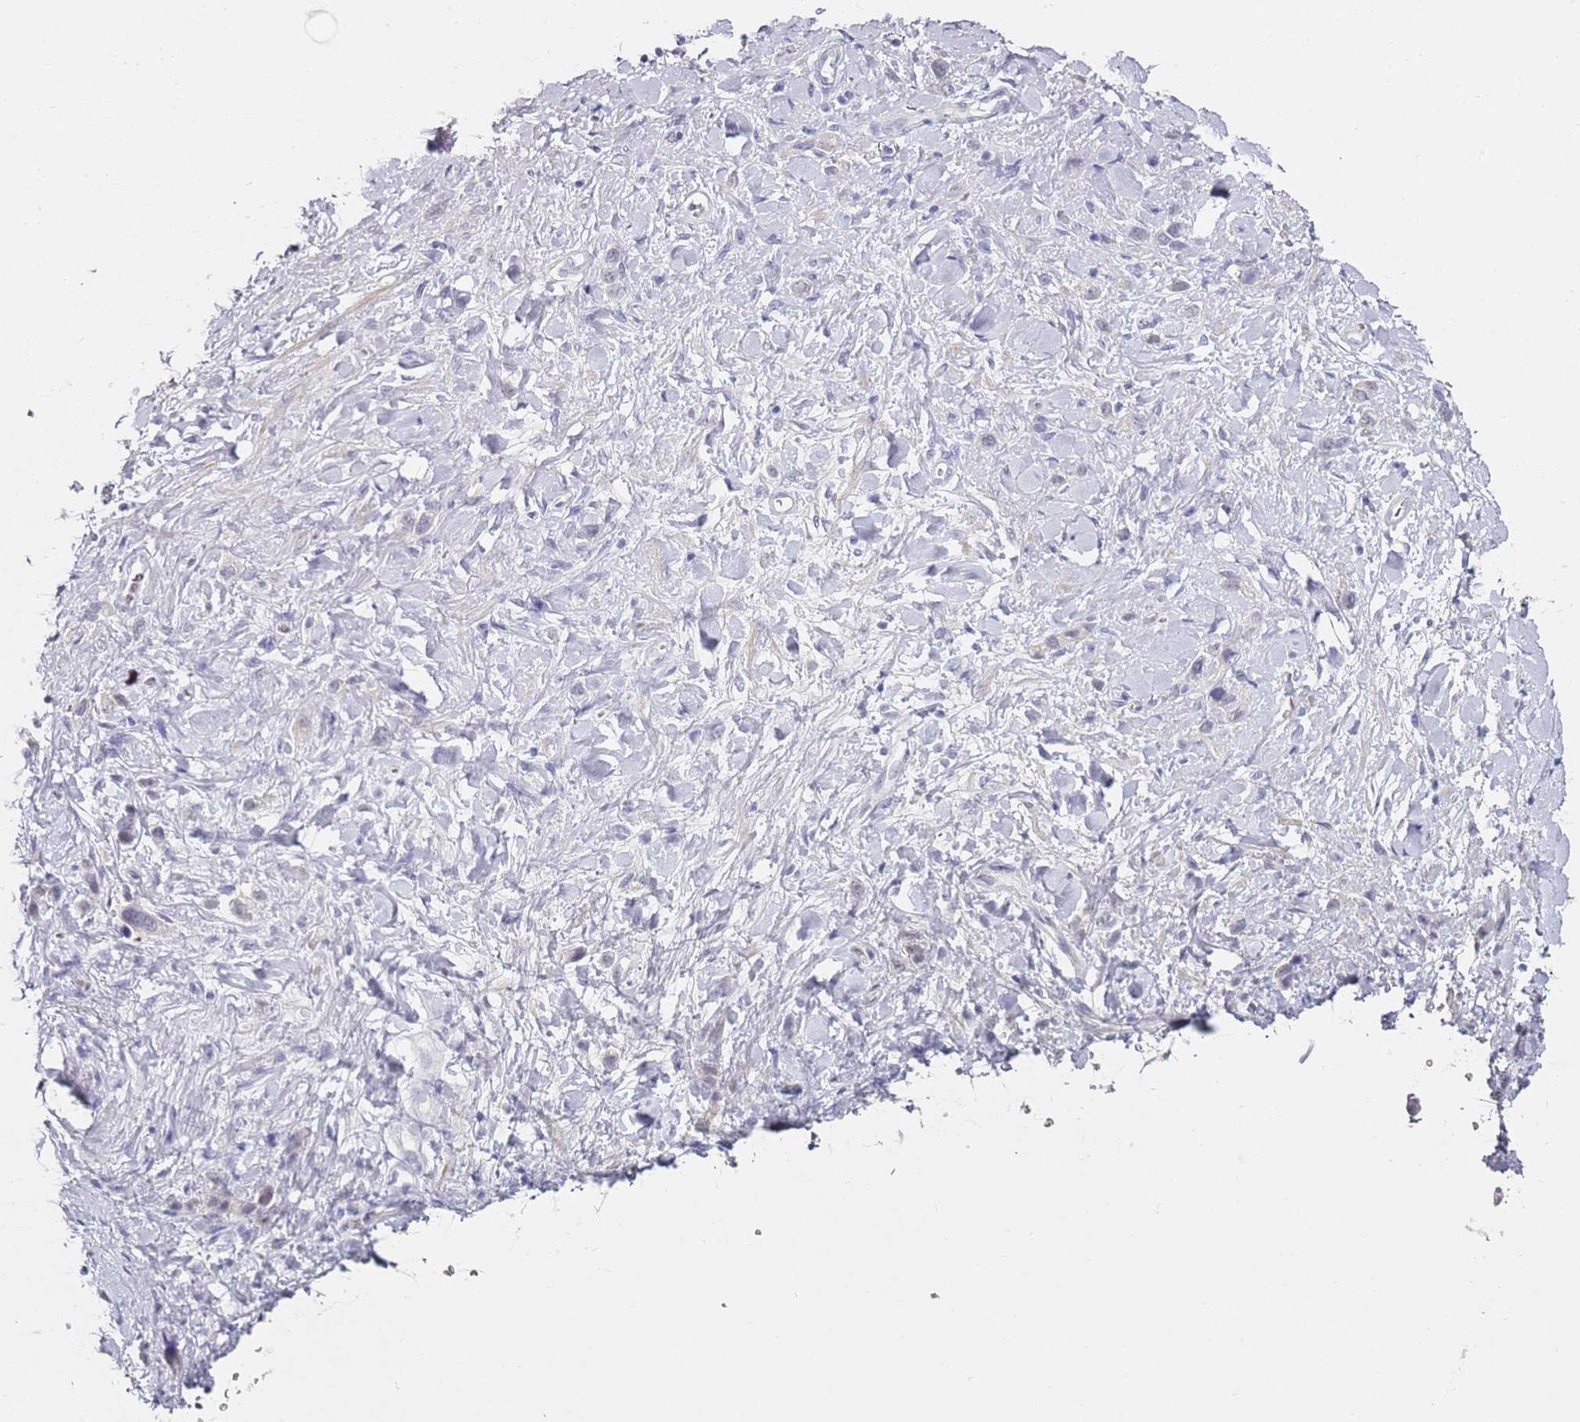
{"staining": {"intensity": "negative", "quantity": "none", "location": "none"}, "tissue": "stomach cancer", "cell_type": "Tumor cells", "image_type": "cancer", "snomed": [{"axis": "morphology", "description": "Adenocarcinoma, NOS"}, {"axis": "topography", "description": "Stomach"}], "caption": "DAB (3,3'-diaminobenzidine) immunohistochemical staining of human stomach adenocarcinoma reveals no significant expression in tumor cells. (Stains: DAB immunohistochemistry with hematoxylin counter stain, Microscopy: brightfield microscopy at high magnification).", "gene": "DNAH11", "patient": {"sex": "female", "age": 65}}